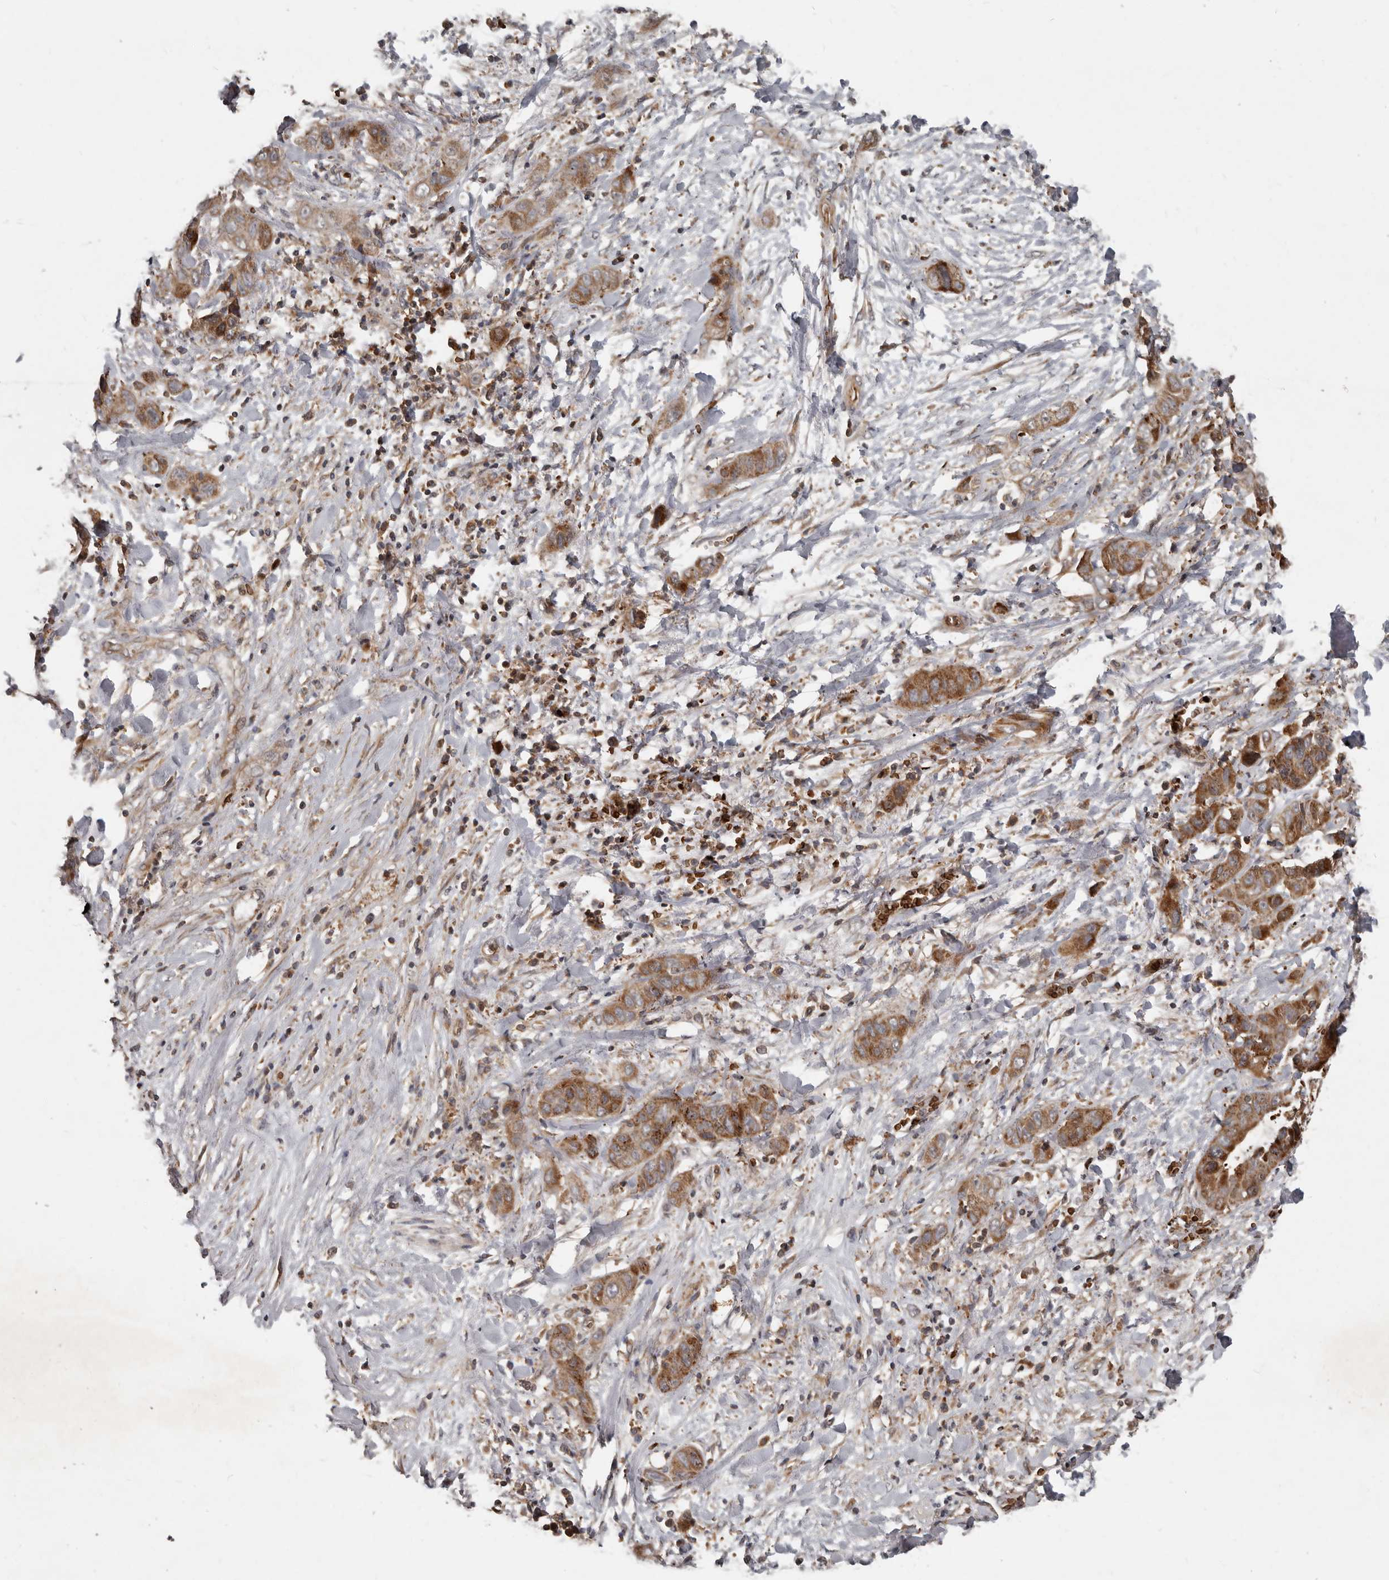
{"staining": {"intensity": "moderate", "quantity": ">75%", "location": "cytoplasmic/membranous"}, "tissue": "liver cancer", "cell_type": "Tumor cells", "image_type": "cancer", "snomed": [{"axis": "morphology", "description": "Cholangiocarcinoma"}, {"axis": "topography", "description": "Liver"}], "caption": "About >75% of tumor cells in cholangiocarcinoma (liver) exhibit moderate cytoplasmic/membranous protein positivity as visualized by brown immunohistochemical staining.", "gene": "FBXO31", "patient": {"sex": "female", "age": 52}}